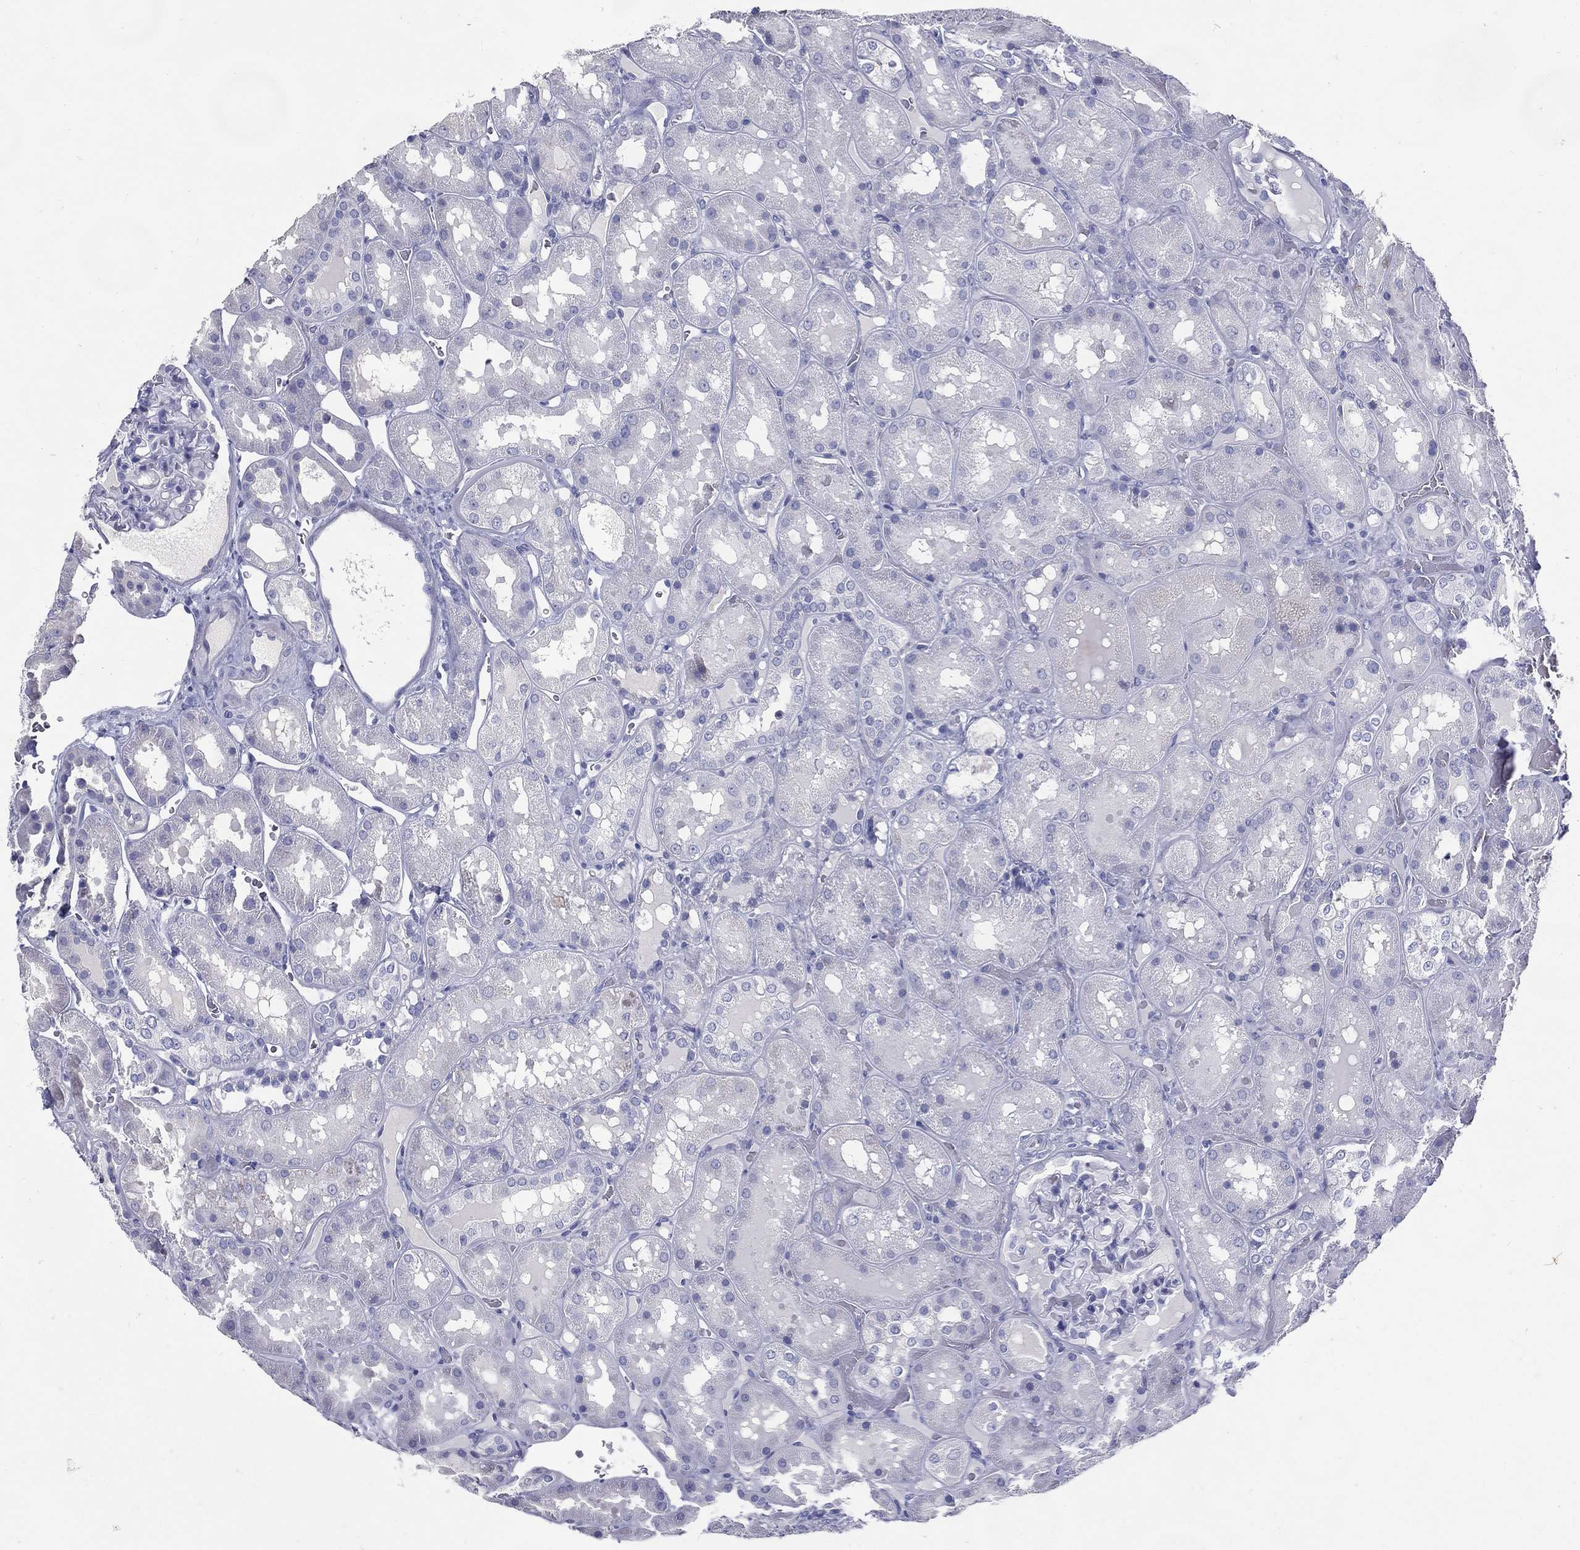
{"staining": {"intensity": "negative", "quantity": "none", "location": "none"}, "tissue": "kidney", "cell_type": "Cells in glomeruli", "image_type": "normal", "snomed": [{"axis": "morphology", "description": "Normal tissue, NOS"}, {"axis": "topography", "description": "Kidney"}], "caption": "Immunohistochemistry (IHC) histopathology image of normal kidney stained for a protein (brown), which displays no expression in cells in glomeruli.", "gene": "KIF2C", "patient": {"sex": "male", "age": 73}}